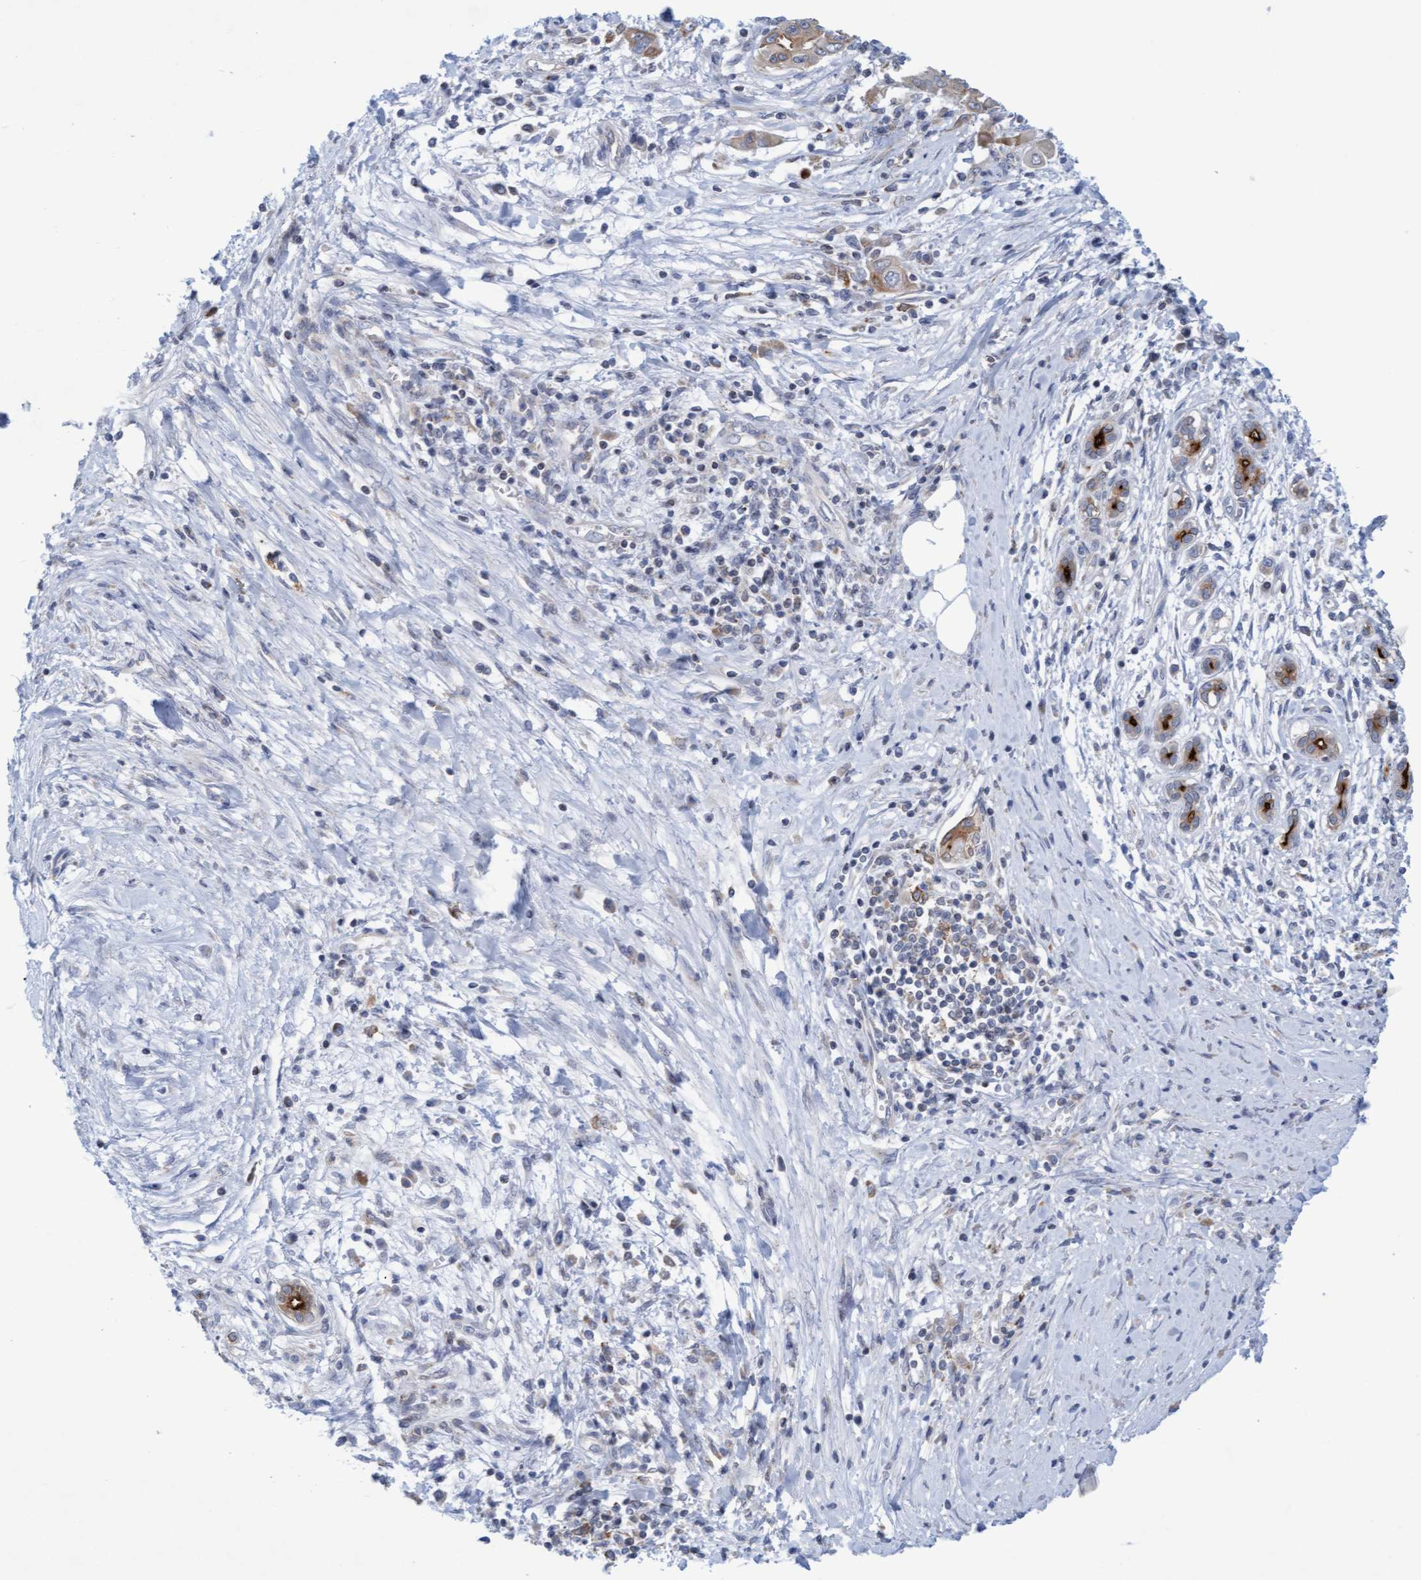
{"staining": {"intensity": "strong", "quantity": "25%-75%", "location": "cytoplasmic/membranous"}, "tissue": "pancreatic cancer", "cell_type": "Tumor cells", "image_type": "cancer", "snomed": [{"axis": "morphology", "description": "Adenocarcinoma, NOS"}, {"axis": "topography", "description": "Pancreas"}], "caption": "Immunohistochemical staining of adenocarcinoma (pancreatic) exhibits strong cytoplasmic/membranous protein expression in about 25%-75% of tumor cells. The protein is shown in brown color, while the nuclei are stained blue.", "gene": "SLC28A3", "patient": {"sex": "male", "age": 58}}